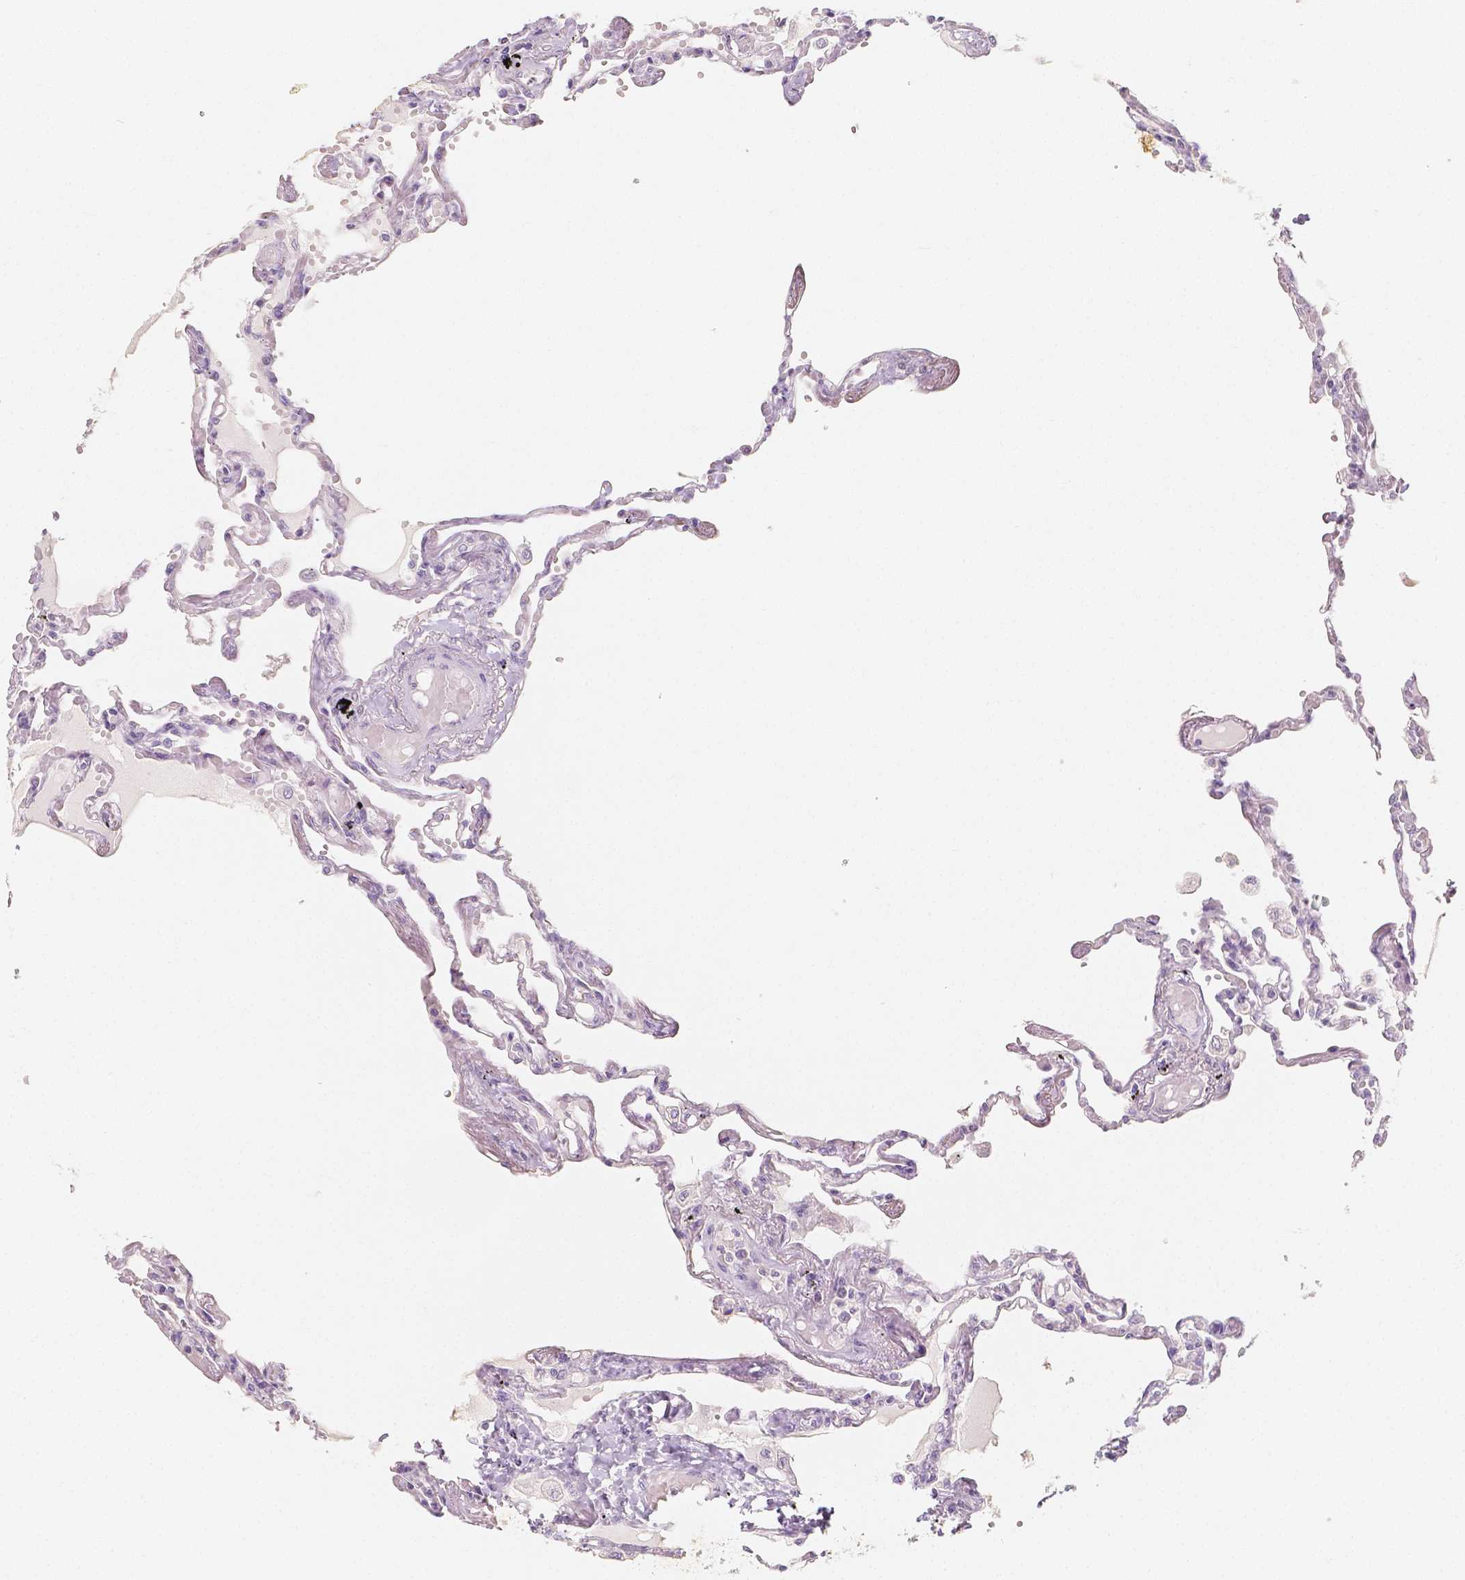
{"staining": {"intensity": "negative", "quantity": "none", "location": "none"}, "tissue": "lung", "cell_type": "Alveolar cells", "image_type": "normal", "snomed": [{"axis": "morphology", "description": "Normal tissue, NOS"}, {"axis": "morphology", "description": "Adenocarcinoma, NOS"}, {"axis": "topography", "description": "Cartilage tissue"}, {"axis": "topography", "description": "Lung"}], "caption": "Immunohistochemistry image of normal lung: human lung stained with DAB demonstrates no significant protein positivity in alveolar cells.", "gene": "NECAB2", "patient": {"sex": "female", "age": 67}}